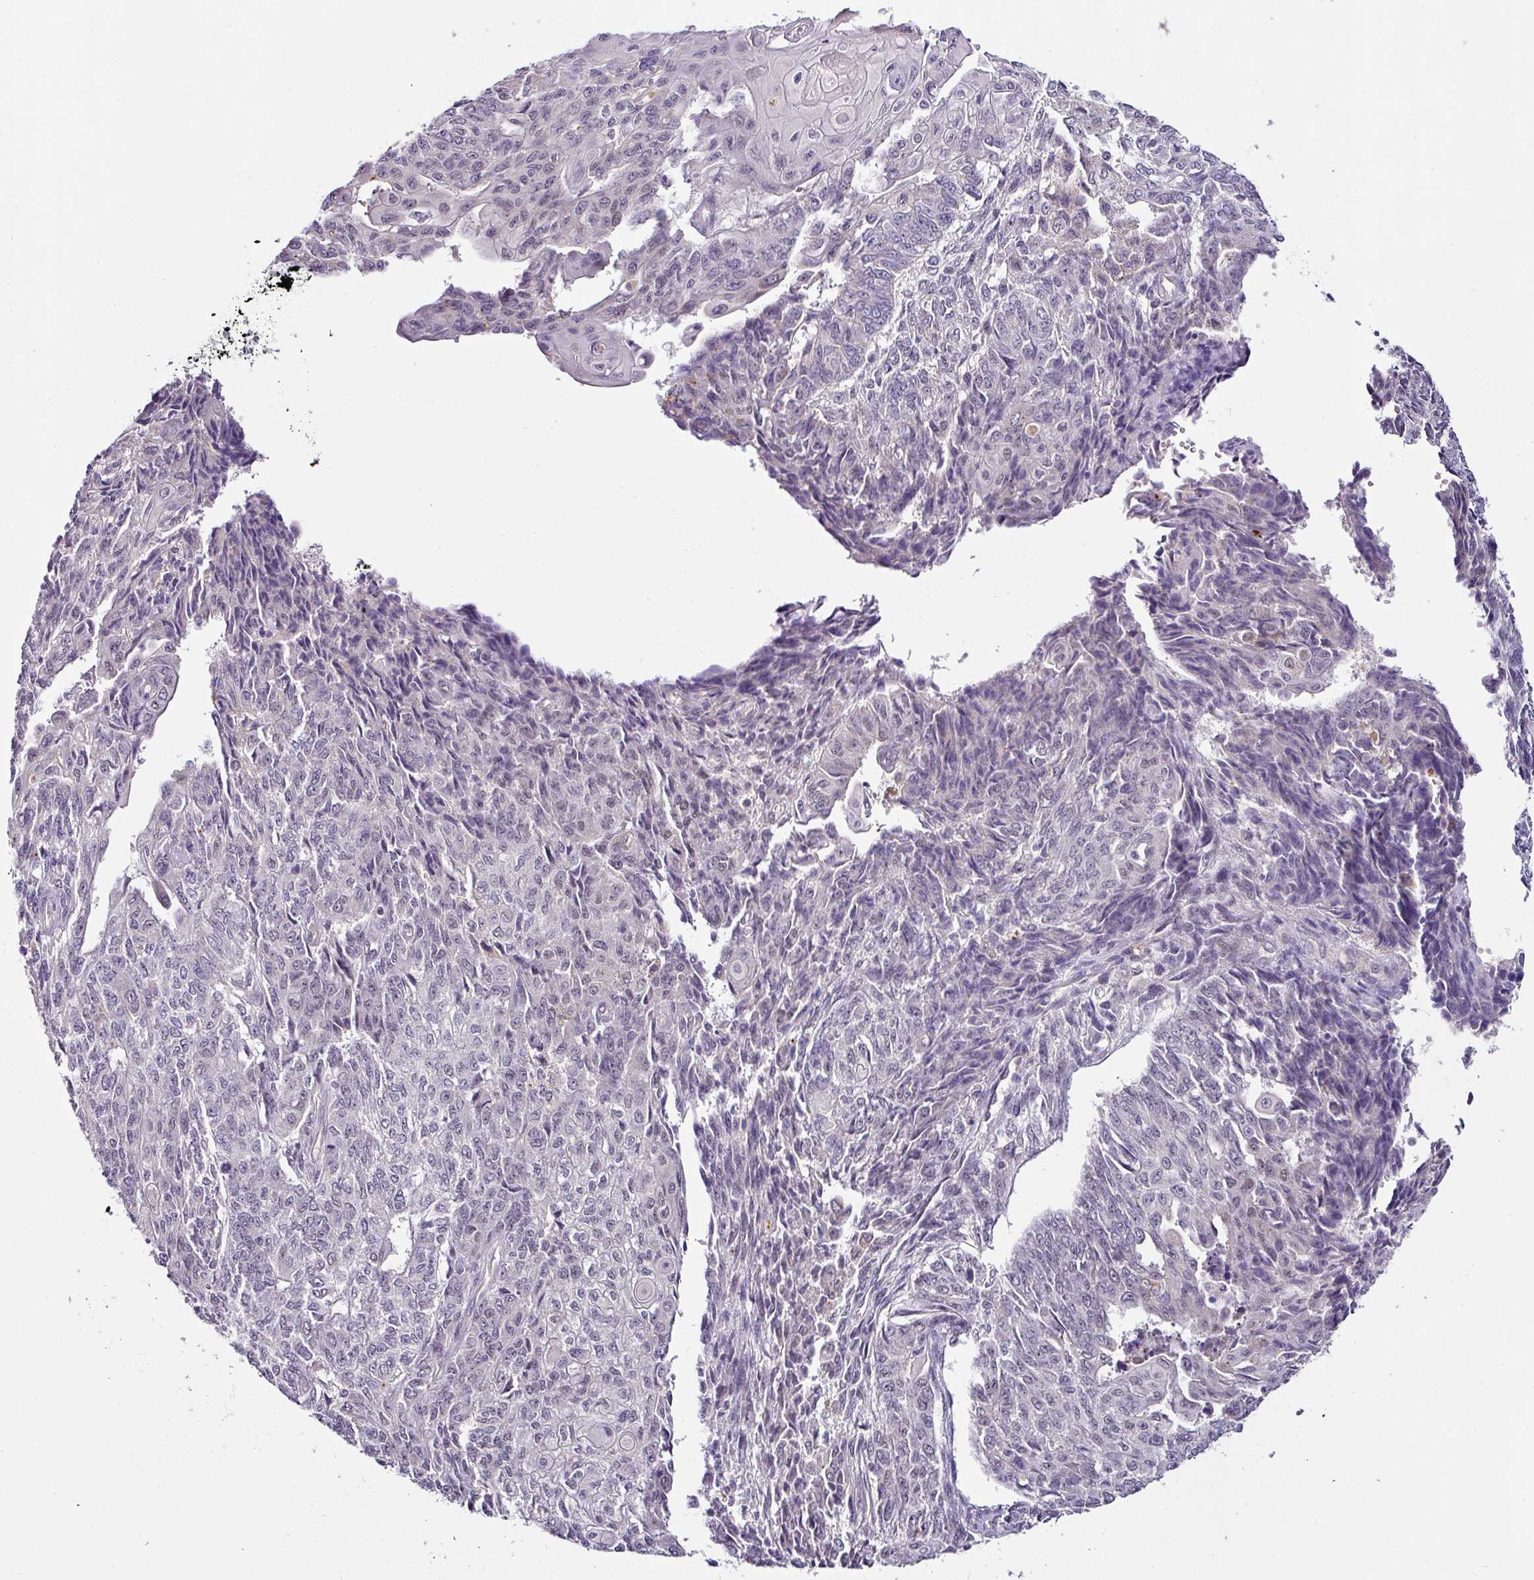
{"staining": {"intensity": "negative", "quantity": "none", "location": "none"}, "tissue": "endometrial cancer", "cell_type": "Tumor cells", "image_type": "cancer", "snomed": [{"axis": "morphology", "description": "Adenocarcinoma, NOS"}, {"axis": "topography", "description": "Endometrium"}], "caption": "Endometrial cancer (adenocarcinoma) was stained to show a protein in brown. There is no significant expression in tumor cells.", "gene": "NAPSA", "patient": {"sex": "female", "age": 32}}